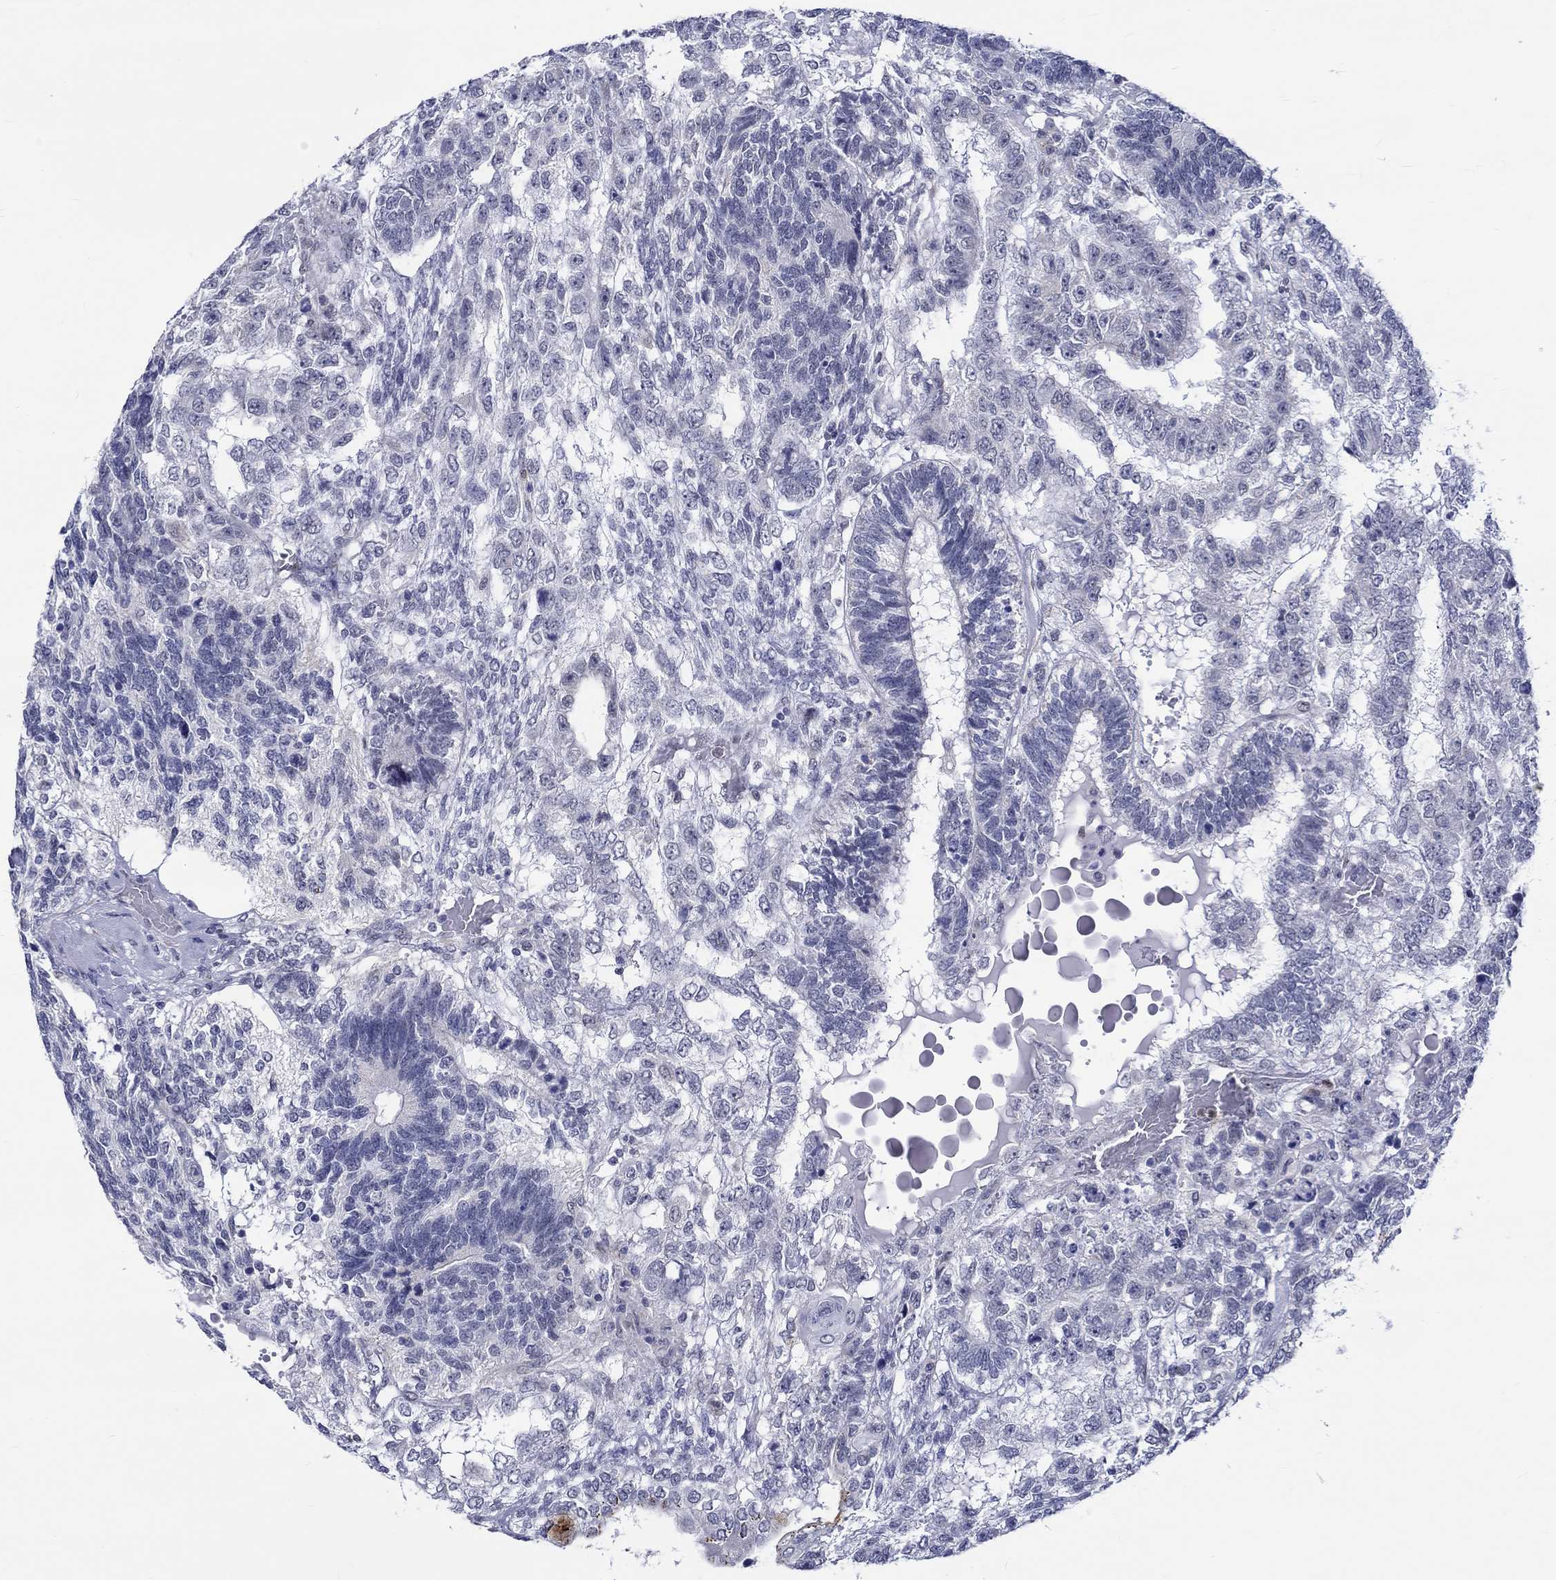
{"staining": {"intensity": "negative", "quantity": "none", "location": "none"}, "tissue": "testis cancer", "cell_type": "Tumor cells", "image_type": "cancer", "snomed": [{"axis": "morphology", "description": "Seminoma, NOS"}, {"axis": "morphology", "description": "Carcinoma, Embryonal, NOS"}, {"axis": "topography", "description": "Testis"}], "caption": "This is an immunohistochemistry micrograph of testis cancer. There is no positivity in tumor cells.", "gene": "ST6GALNAC1", "patient": {"sex": "male", "age": 41}}